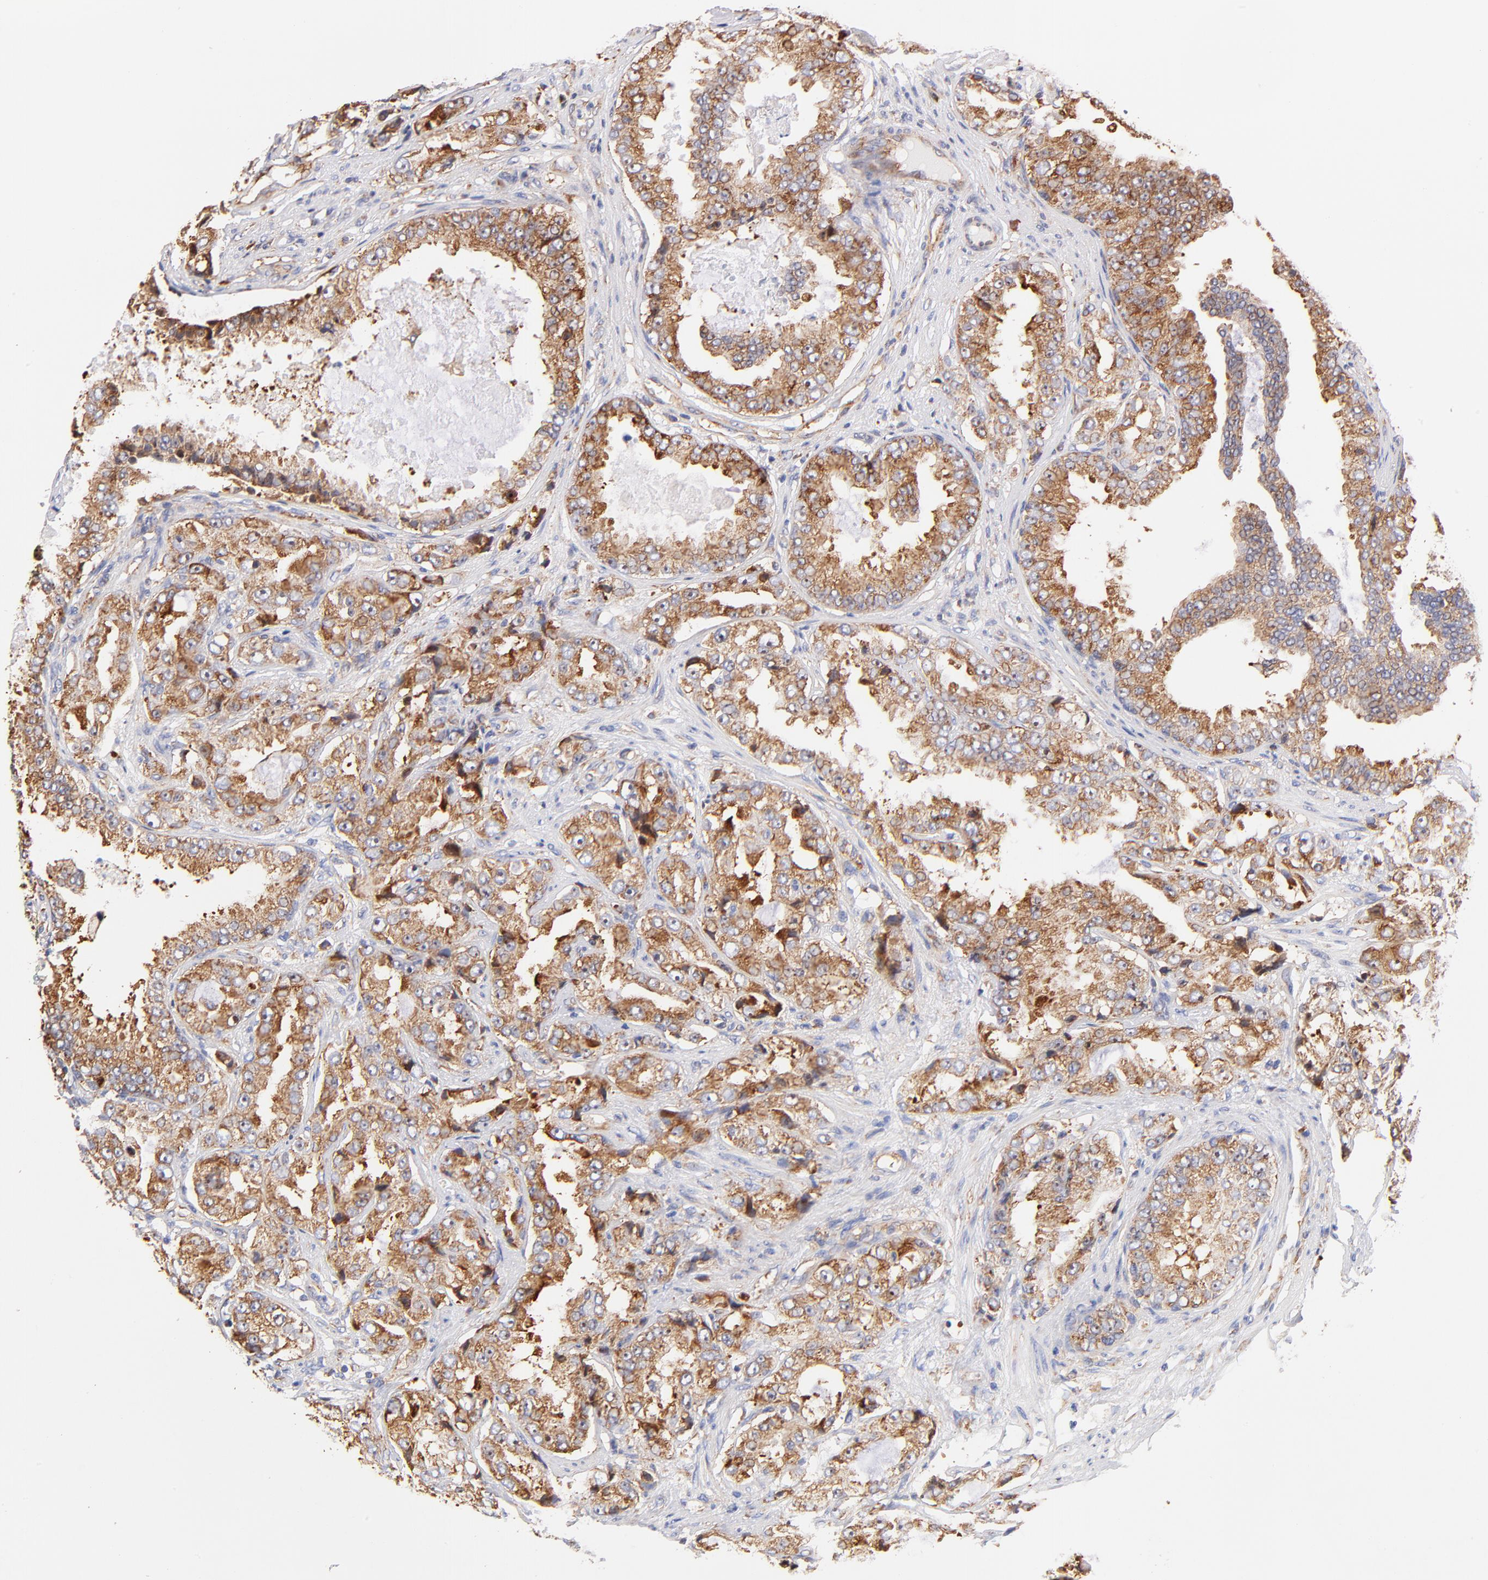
{"staining": {"intensity": "moderate", "quantity": ">75%", "location": "cytoplasmic/membranous"}, "tissue": "prostate cancer", "cell_type": "Tumor cells", "image_type": "cancer", "snomed": [{"axis": "morphology", "description": "Adenocarcinoma, High grade"}, {"axis": "topography", "description": "Prostate"}], "caption": "Tumor cells reveal medium levels of moderate cytoplasmic/membranous expression in approximately >75% of cells in human prostate cancer.", "gene": "RPL27", "patient": {"sex": "male", "age": 73}}